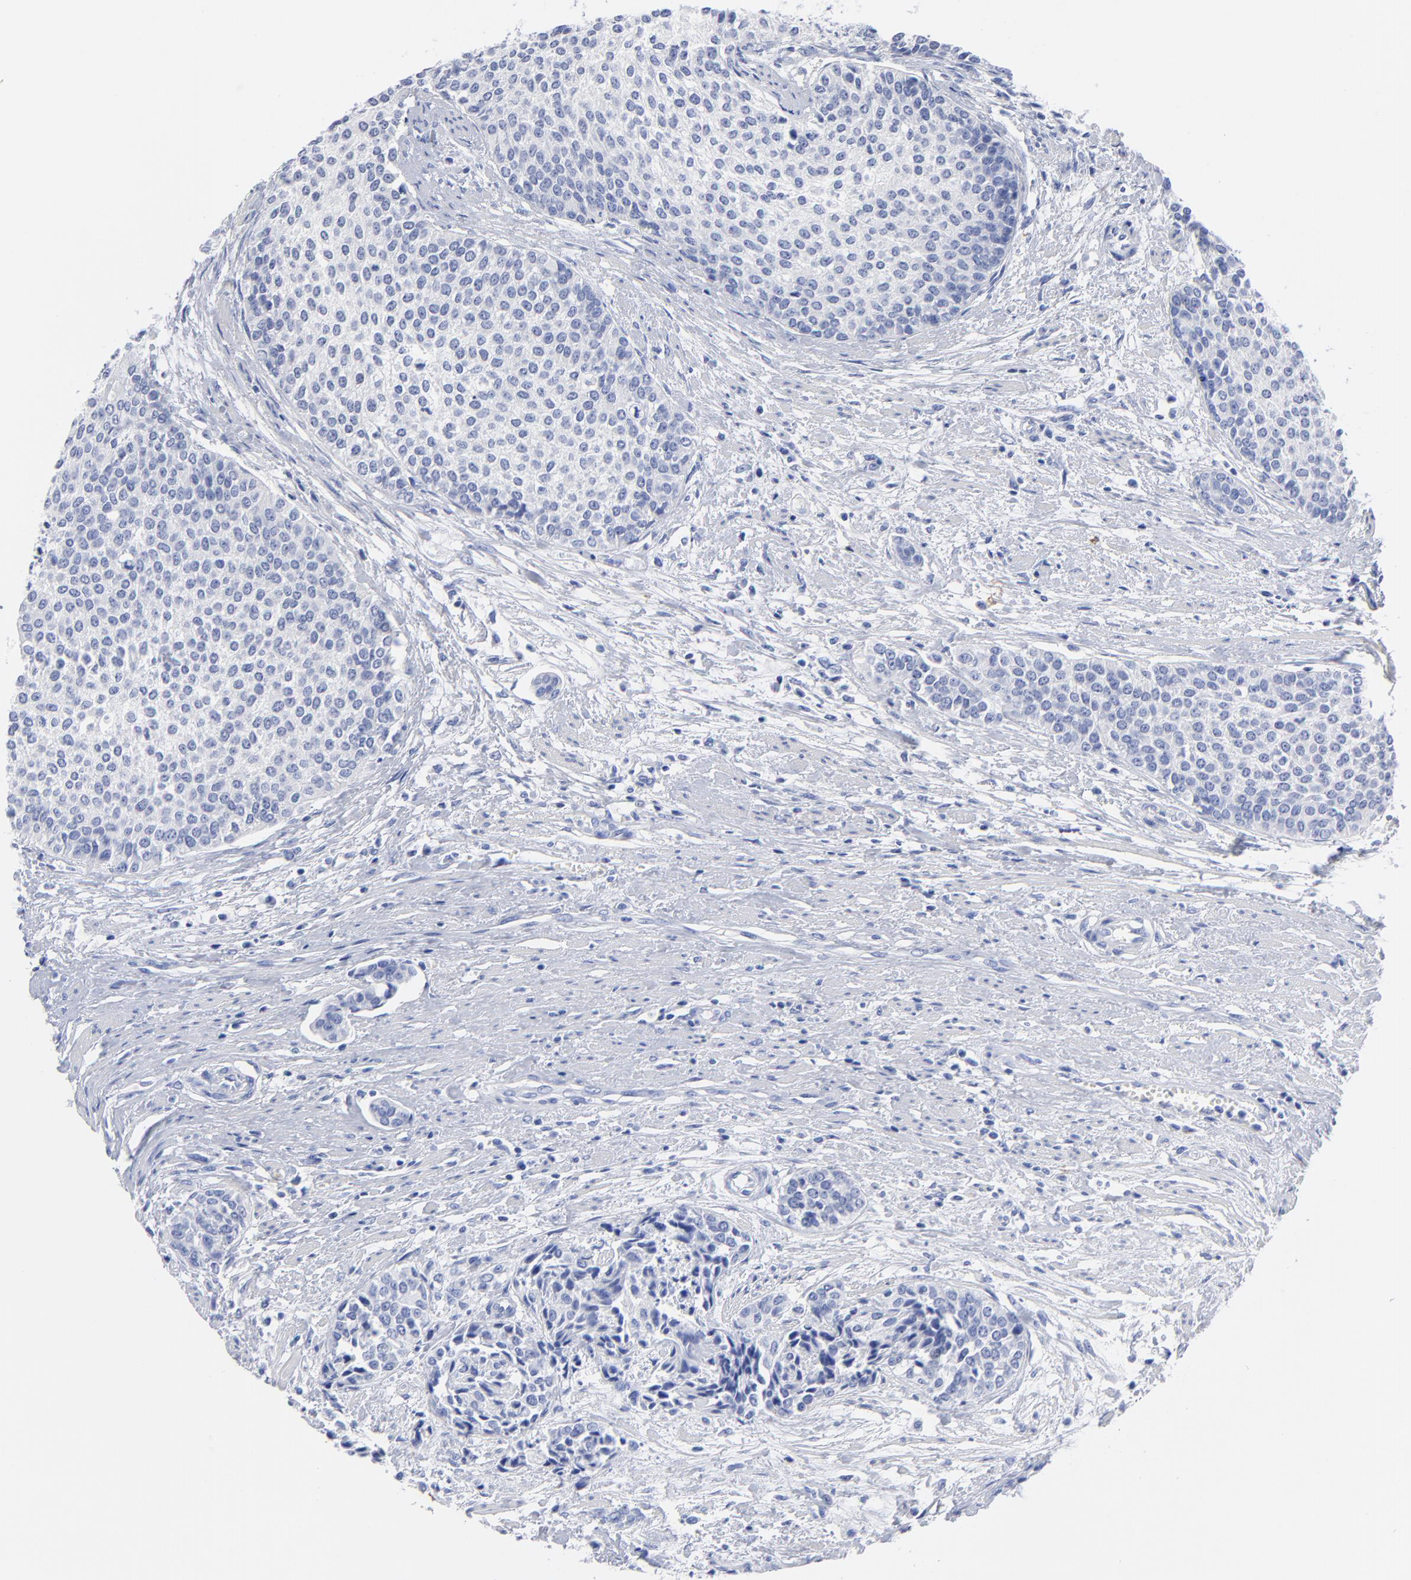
{"staining": {"intensity": "negative", "quantity": "none", "location": "none"}, "tissue": "urothelial cancer", "cell_type": "Tumor cells", "image_type": "cancer", "snomed": [{"axis": "morphology", "description": "Urothelial carcinoma, Low grade"}, {"axis": "topography", "description": "Urinary bladder"}], "caption": "Urothelial cancer was stained to show a protein in brown. There is no significant expression in tumor cells. (DAB immunohistochemistry, high magnification).", "gene": "ACY1", "patient": {"sex": "female", "age": 73}}